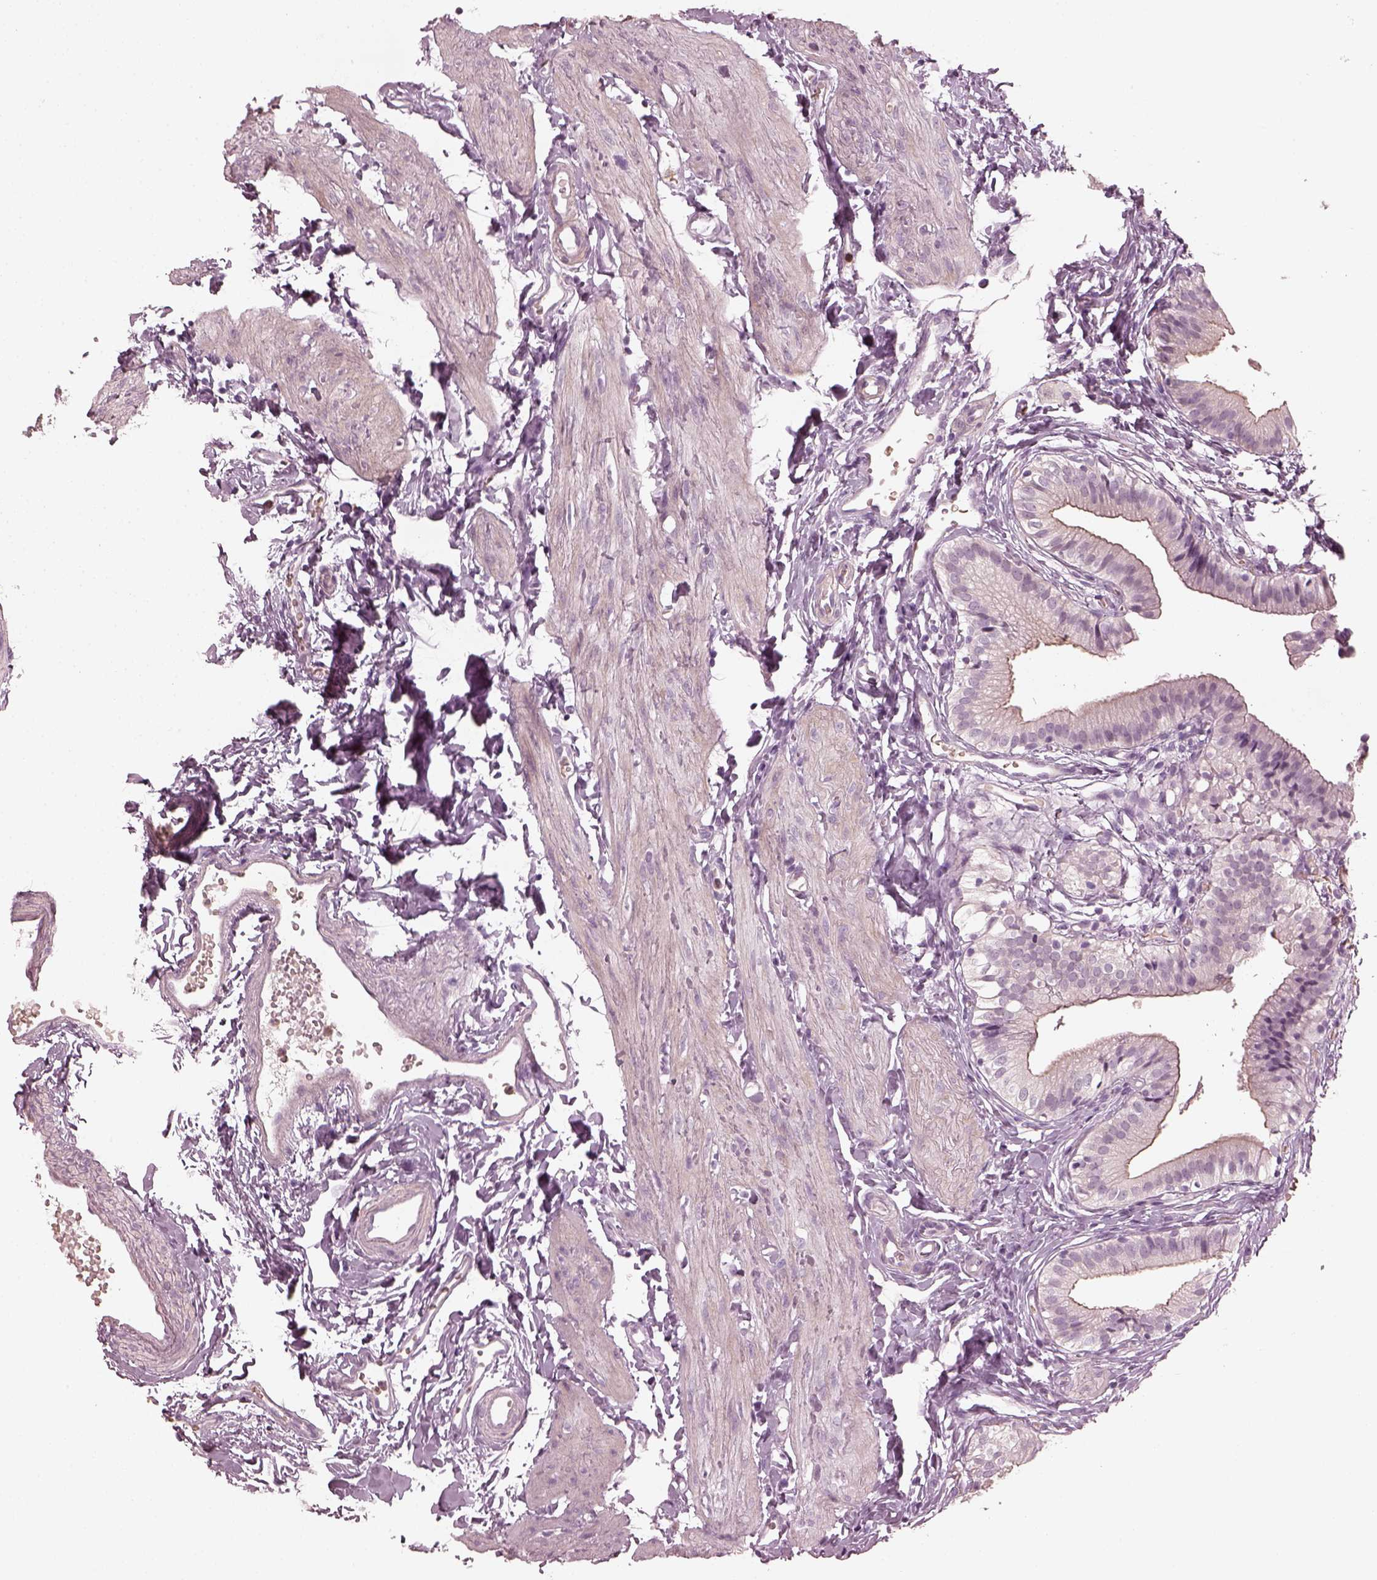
{"staining": {"intensity": "negative", "quantity": "none", "location": "none"}, "tissue": "gallbladder", "cell_type": "Glandular cells", "image_type": "normal", "snomed": [{"axis": "morphology", "description": "Normal tissue, NOS"}, {"axis": "topography", "description": "Gallbladder"}], "caption": "Glandular cells show no significant protein expression in normal gallbladder. (DAB (3,3'-diaminobenzidine) immunohistochemistry (IHC) visualized using brightfield microscopy, high magnification).", "gene": "CCDC170", "patient": {"sex": "female", "age": 47}}